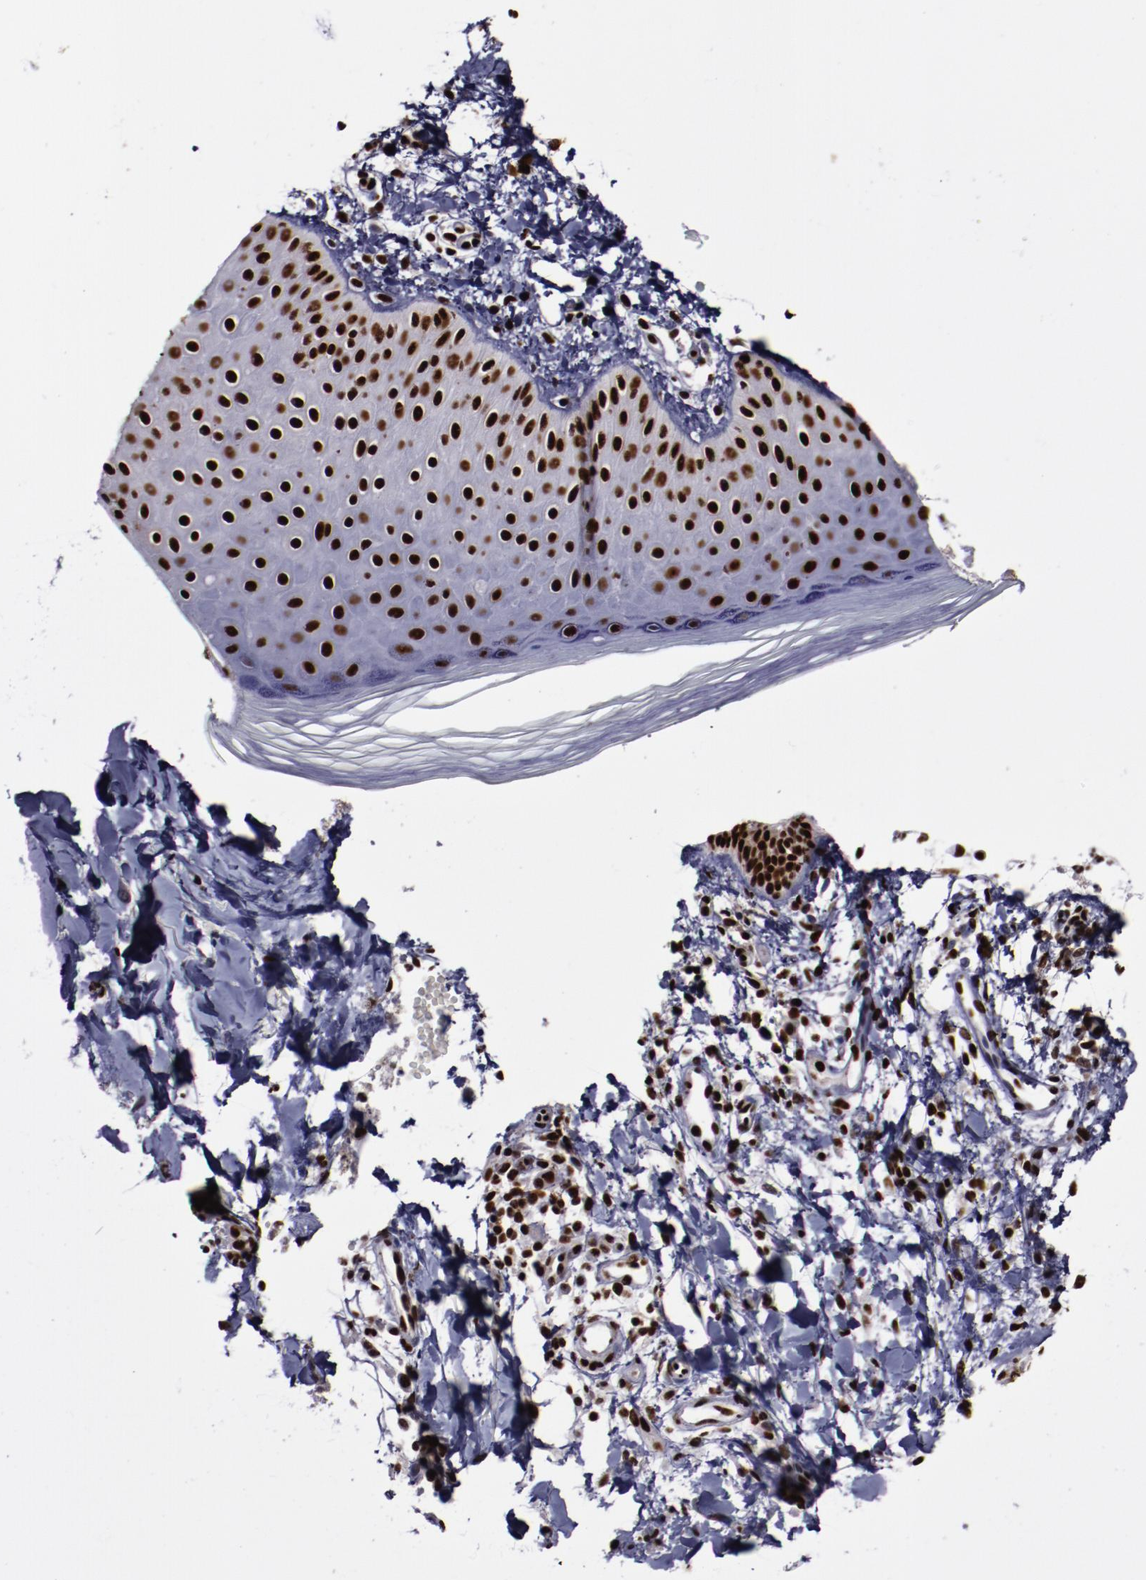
{"staining": {"intensity": "strong", "quantity": ">75%", "location": "nuclear"}, "tissue": "skin", "cell_type": "Epidermal cells", "image_type": "normal", "snomed": [{"axis": "morphology", "description": "Normal tissue, NOS"}, {"axis": "morphology", "description": "Inflammation, NOS"}, {"axis": "topography", "description": "Soft tissue"}, {"axis": "topography", "description": "Anal"}], "caption": "Strong nuclear staining for a protein is appreciated in approximately >75% of epidermal cells of benign skin using immunohistochemistry (IHC).", "gene": "ERH", "patient": {"sex": "female", "age": 15}}